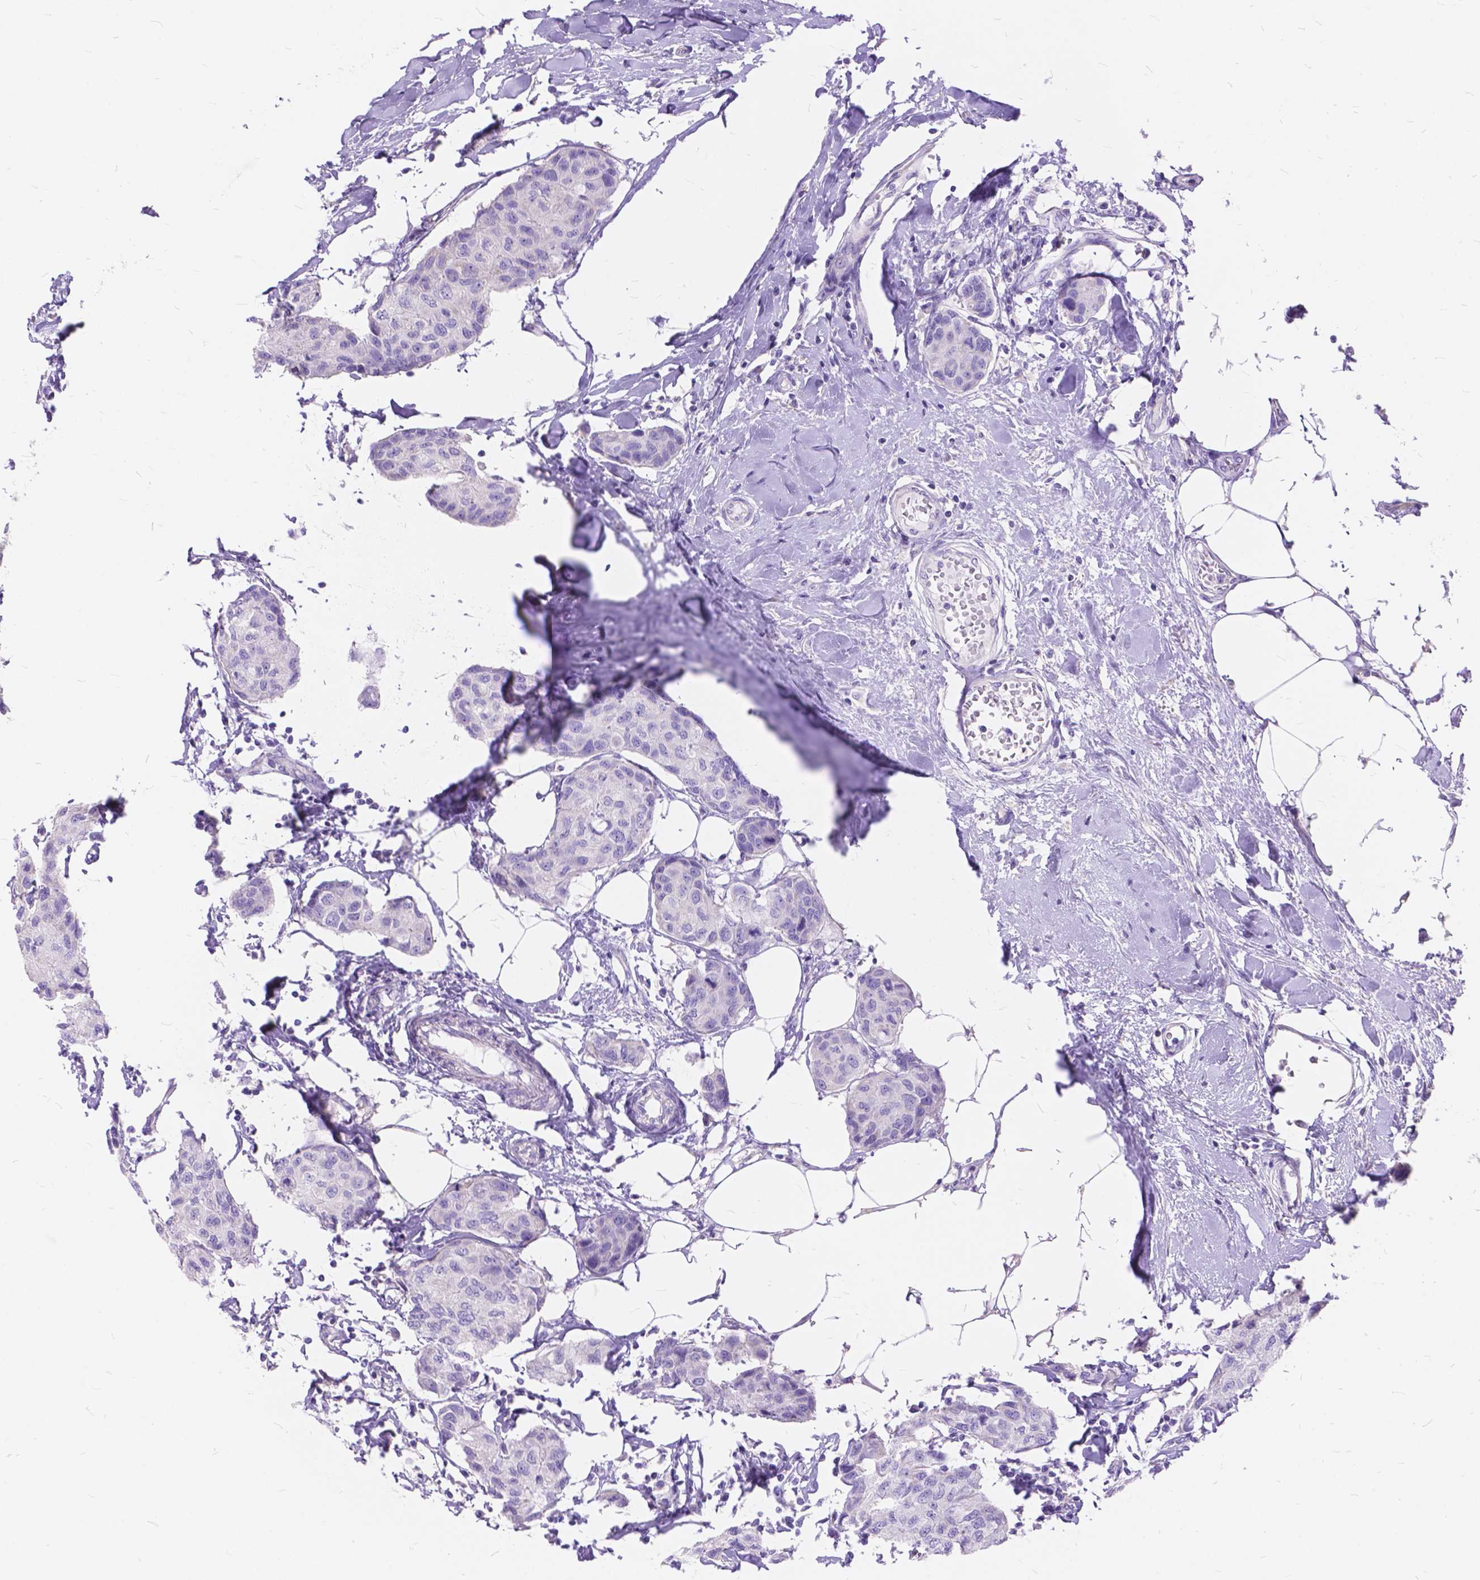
{"staining": {"intensity": "negative", "quantity": "none", "location": "none"}, "tissue": "breast cancer", "cell_type": "Tumor cells", "image_type": "cancer", "snomed": [{"axis": "morphology", "description": "Duct carcinoma"}, {"axis": "topography", "description": "Breast"}], "caption": "The micrograph exhibits no staining of tumor cells in infiltrating ductal carcinoma (breast). (DAB immunohistochemistry (IHC), high magnification).", "gene": "FOXL2", "patient": {"sex": "female", "age": 80}}